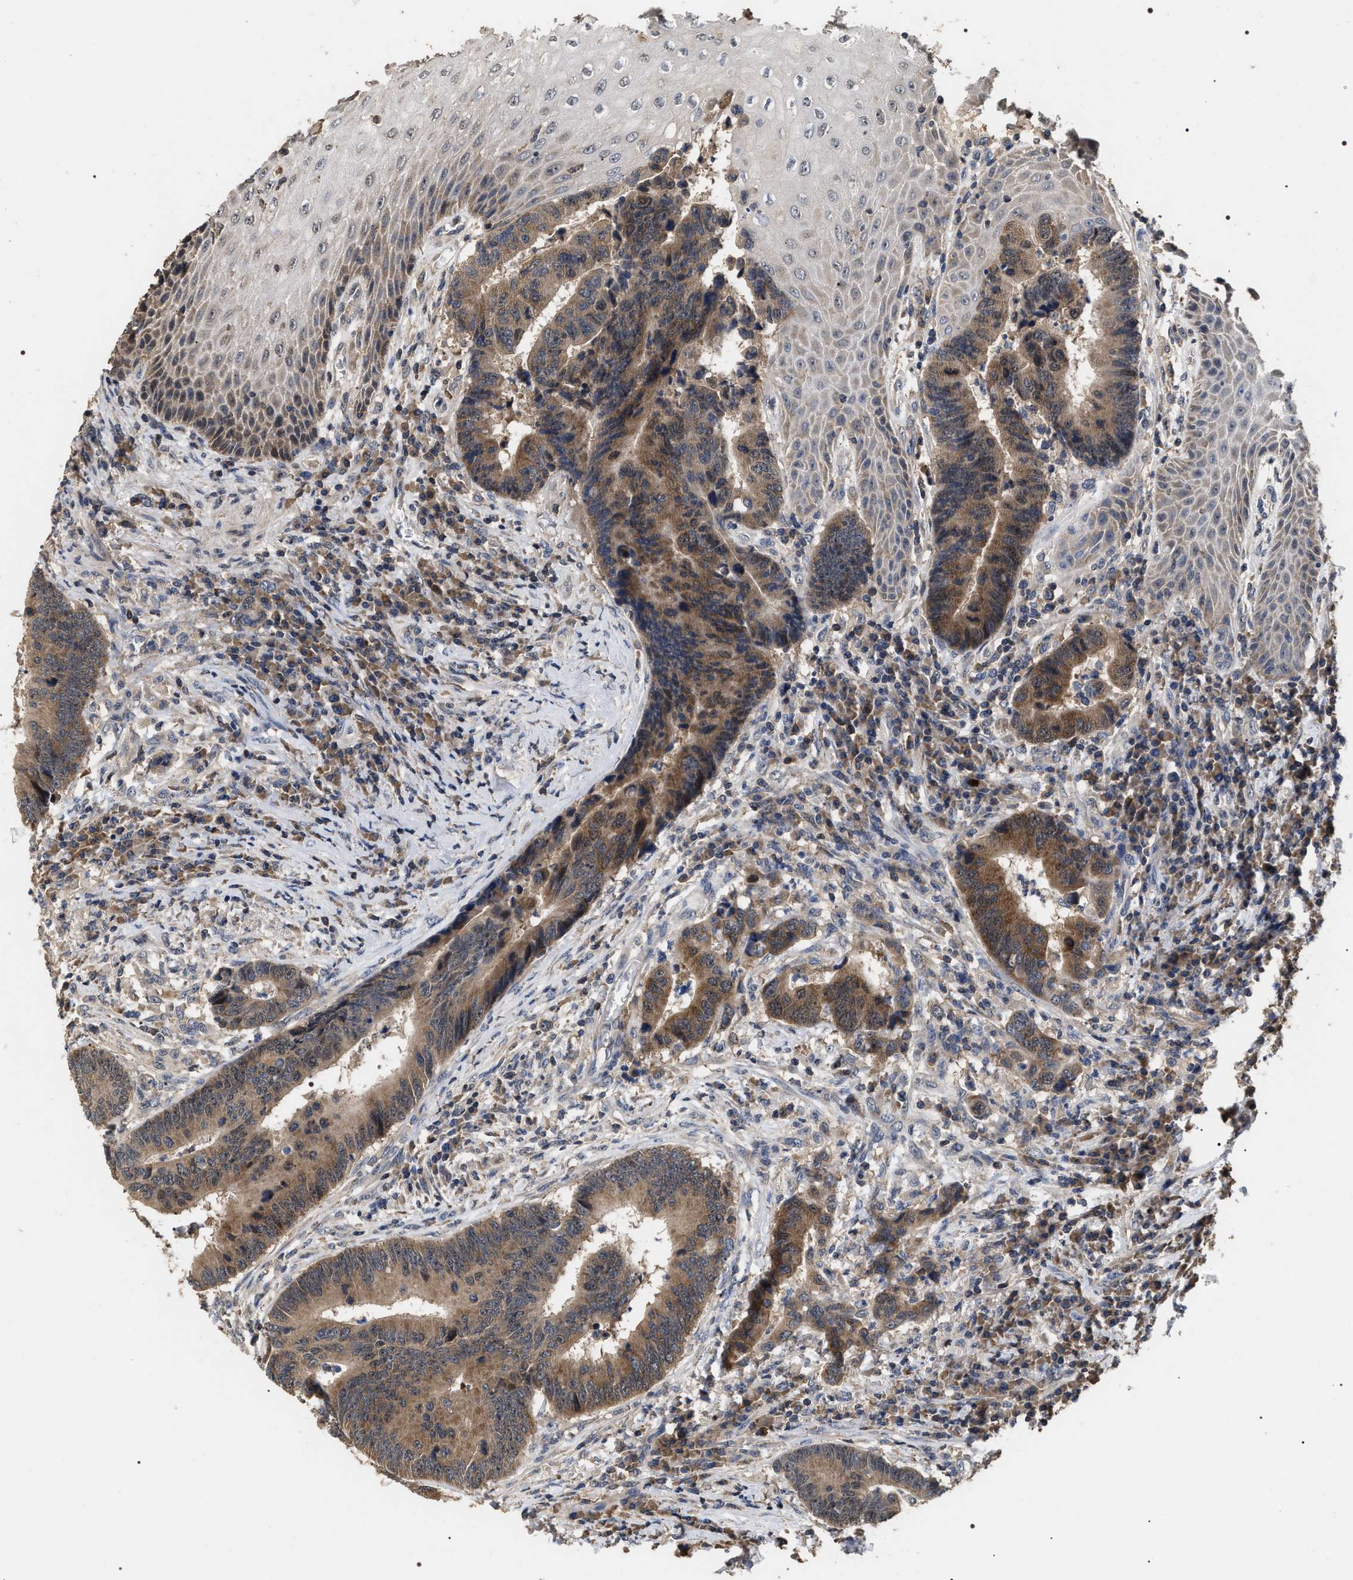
{"staining": {"intensity": "moderate", "quantity": ">75%", "location": "cytoplasmic/membranous"}, "tissue": "colorectal cancer", "cell_type": "Tumor cells", "image_type": "cancer", "snomed": [{"axis": "morphology", "description": "Adenocarcinoma, NOS"}, {"axis": "topography", "description": "Rectum"}, {"axis": "topography", "description": "Anal"}], "caption": "The micrograph displays a brown stain indicating the presence of a protein in the cytoplasmic/membranous of tumor cells in adenocarcinoma (colorectal).", "gene": "UPF3A", "patient": {"sex": "female", "age": 89}}